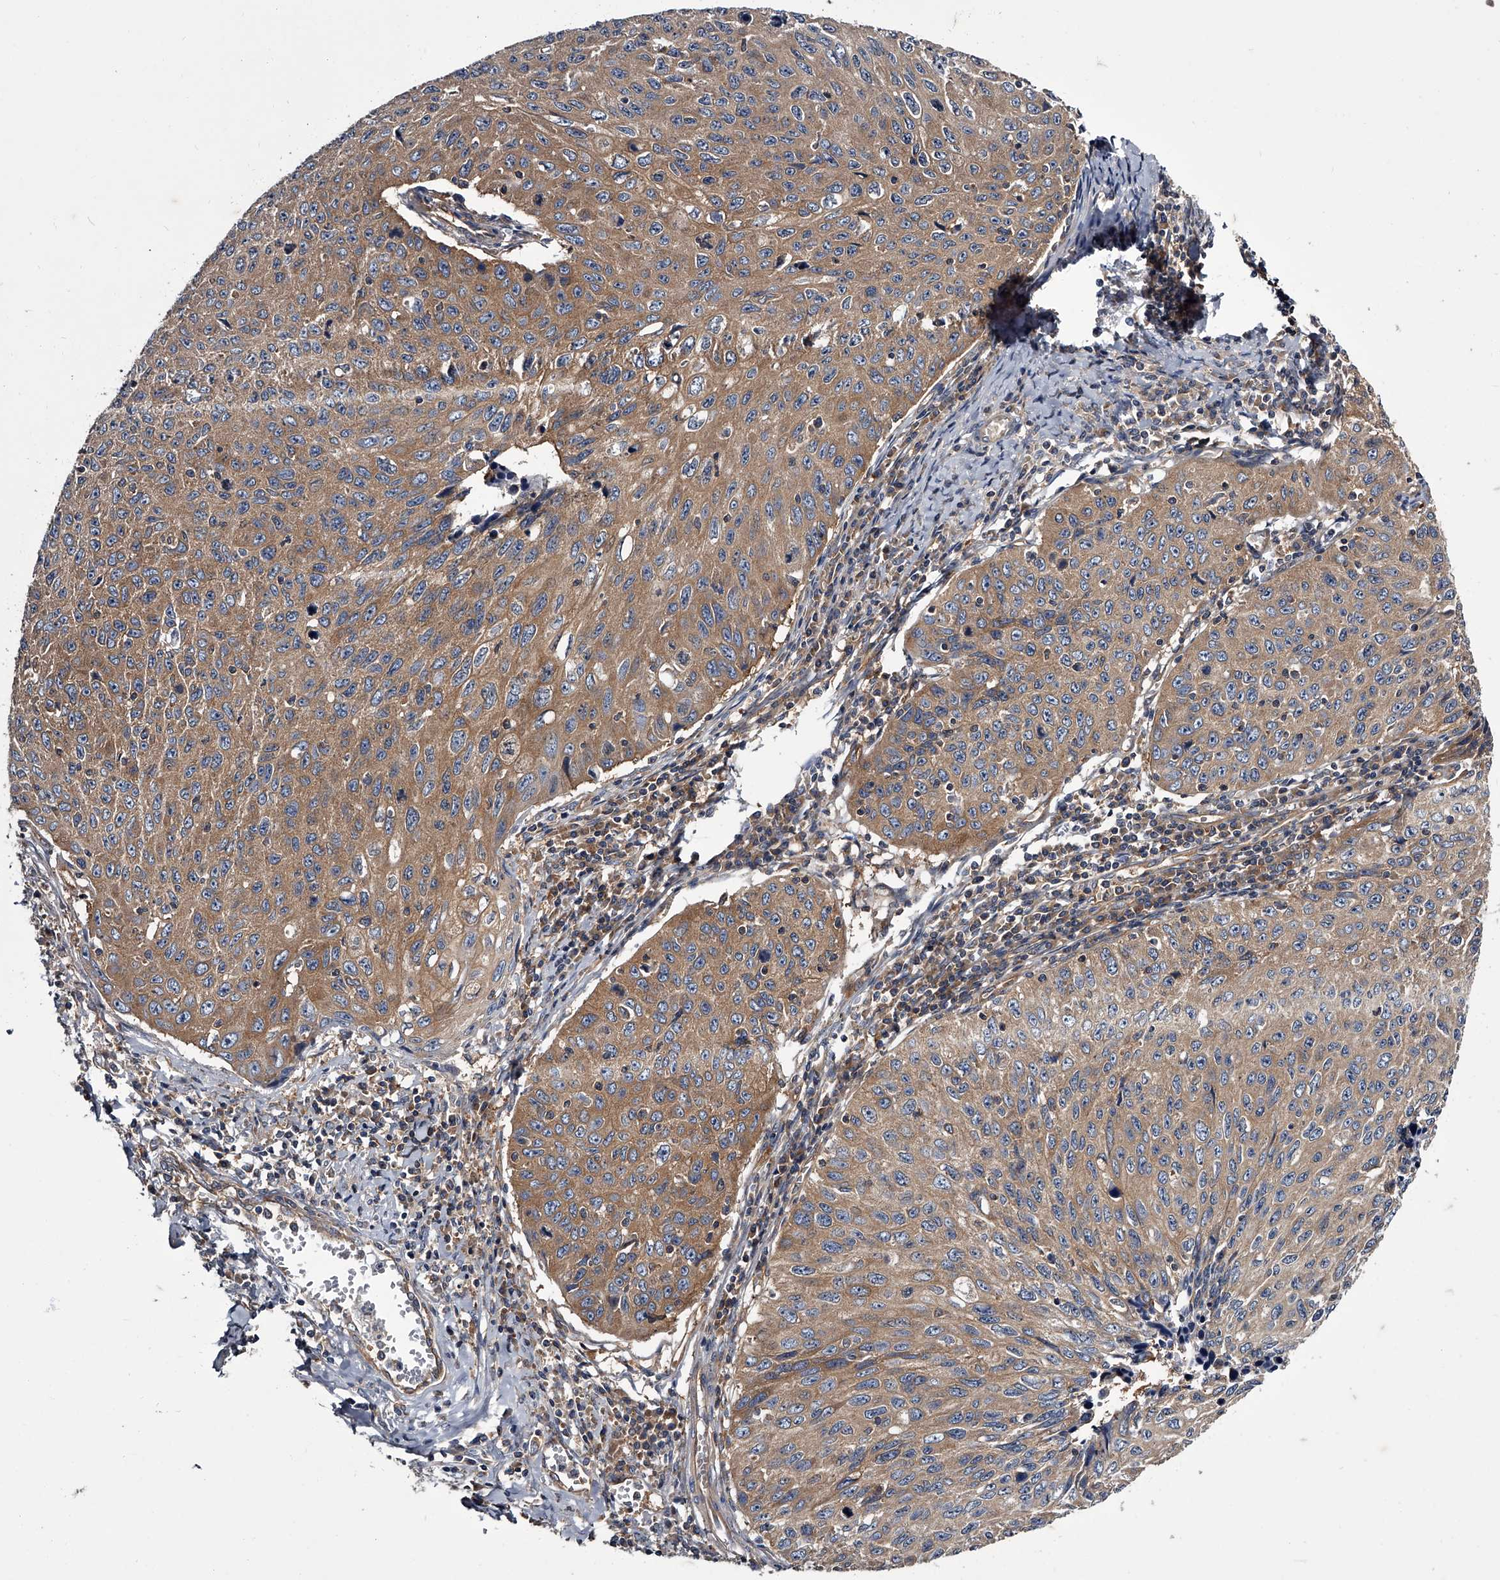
{"staining": {"intensity": "moderate", "quantity": ">75%", "location": "cytoplasmic/membranous"}, "tissue": "cervical cancer", "cell_type": "Tumor cells", "image_type": "cancer", "snomed": [{"axis": "morphology", "description": "Squamous cell carcinoma, NOS"}, {"axis": "topography", "description": "Cervix"}], "caption": "Immunohistochemistry (IHC) photomicrograph of cervical cancer stained for a protein (brown), which displays medium levels of moderate cytoplasmic/membranous staining in about >75% of tumor cells.", "gene": "GAPVD1", "patient": {"sex": "female", "age": 53}}